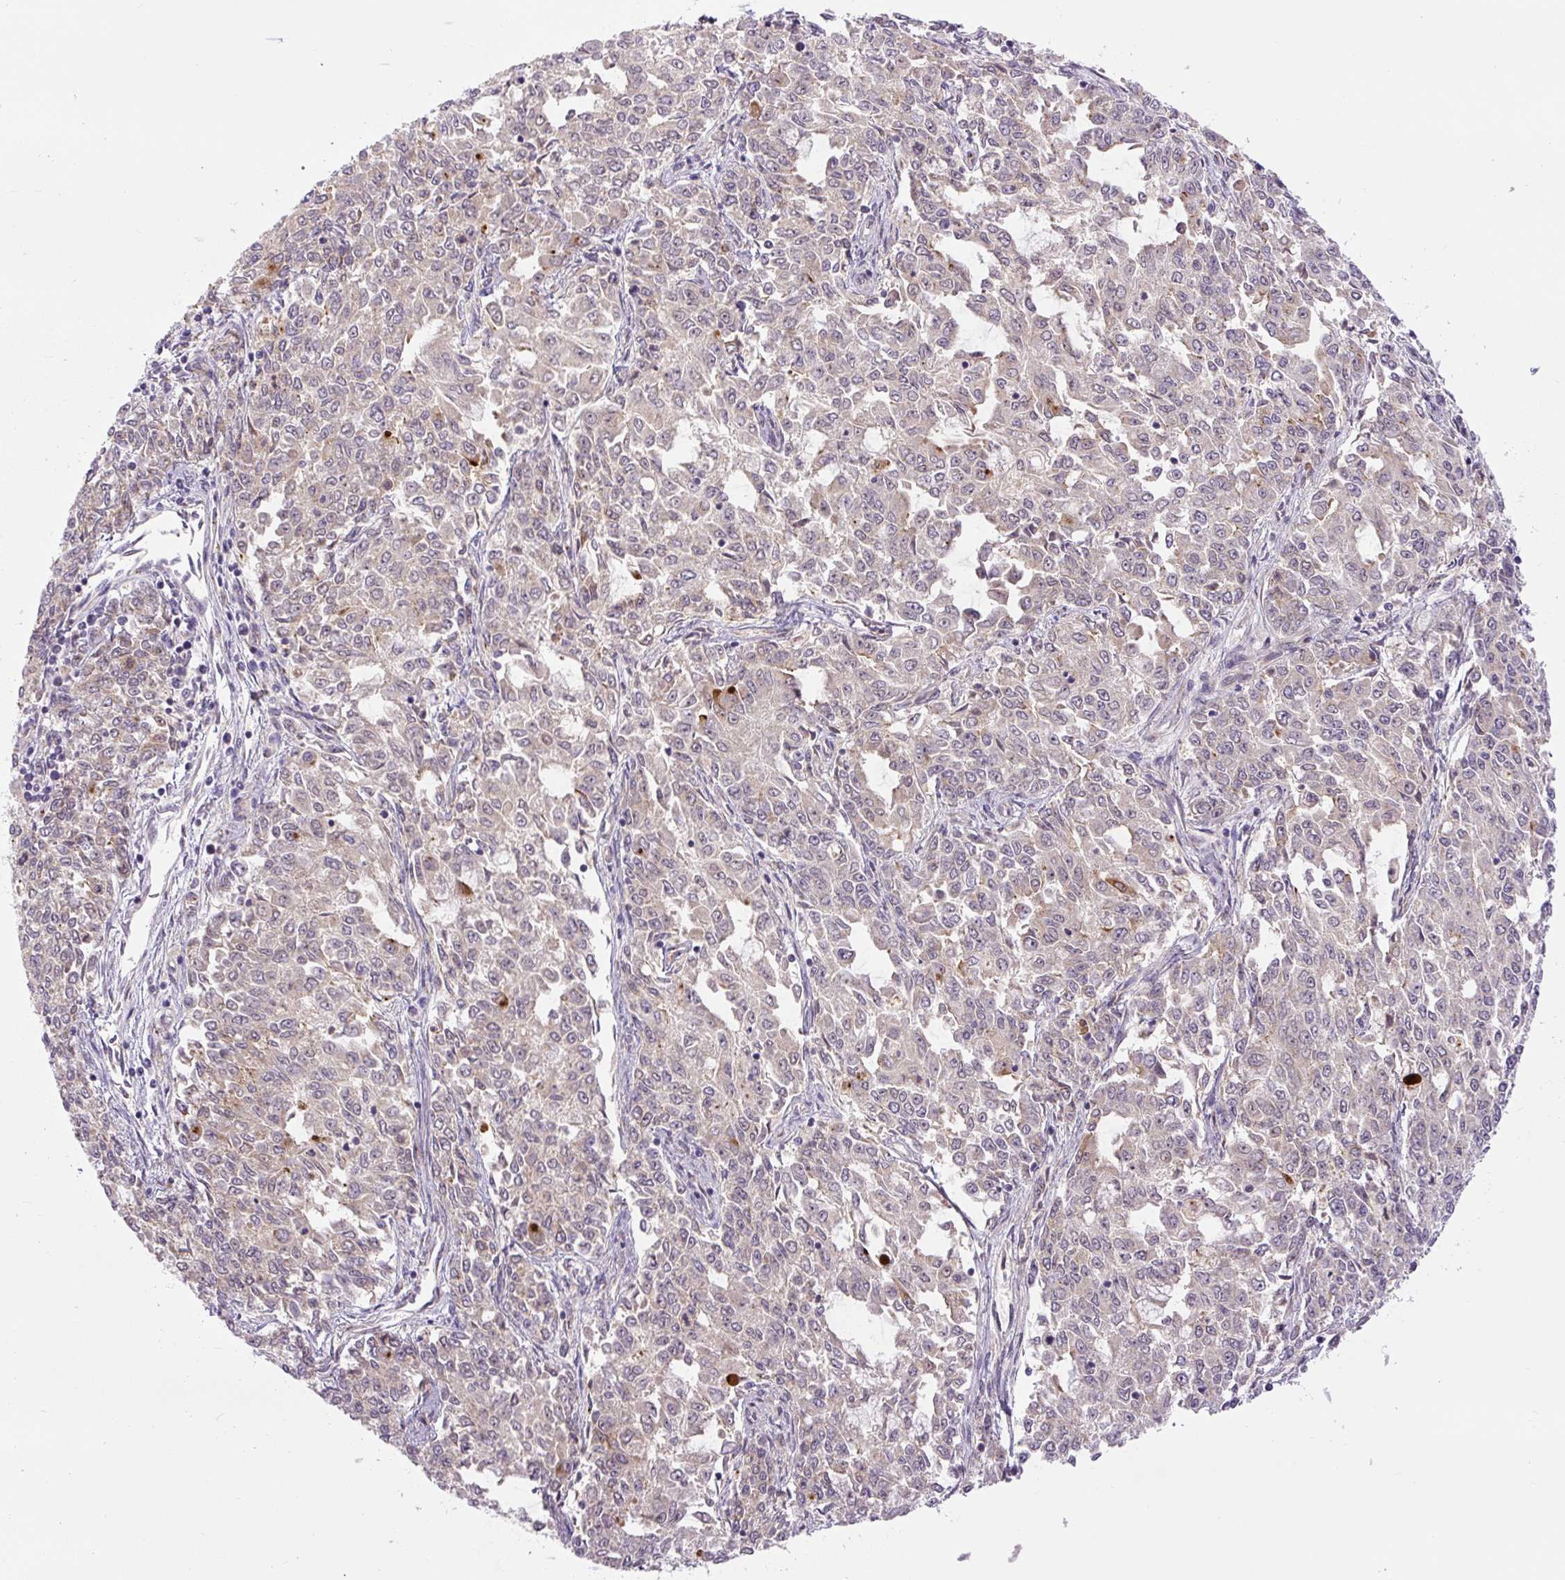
{"staining": {"intensity": "weak", "quantity": "<25%", "location": "cytoplasmic/membranous"}, "tissue": "endometrial cancer", "cell_type": "Tumor cells", "image_type": "cancer", "snomed": [{"axis": "morphology", "description": "Adenocarcinoma, NOS"}, {"axis": "topography", "description": "Endometrium"}], "caption": "Tumor cells show no significant protein expression in endometrial cancer (adenocarcinoma).", "gene": "PCM1", "patient": {"sex": "female", "age": 50}}